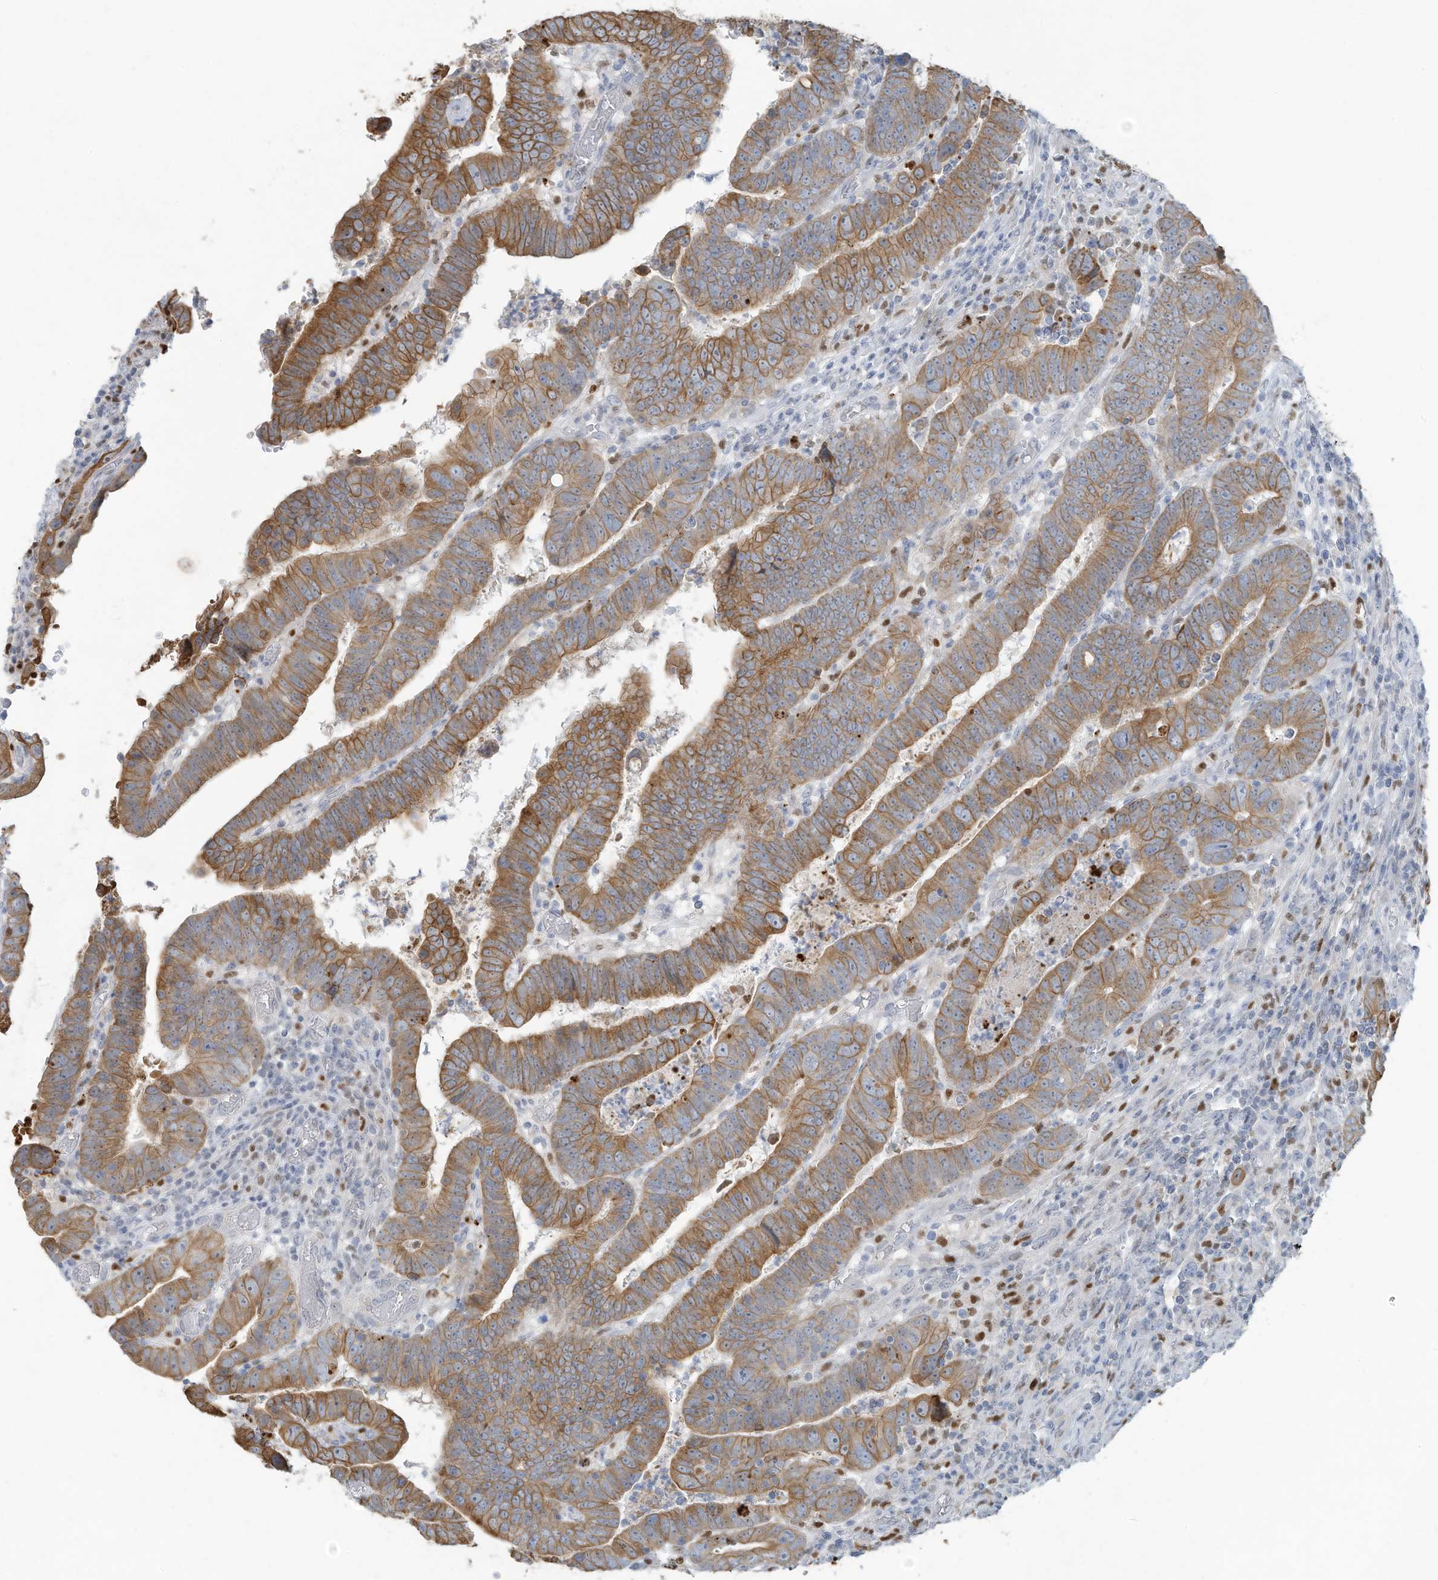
{"staining": {"intensity": "moderate", "quantity": ">75%", "location": "cytoplasmic/membranous"}, "tissue": "colorectal cancer", "cell_type": "Tumor cells", "image_type": "cancer", "snomed": [{"axis": "morphology", "description": "Normal tissue, NOS"}, {"axis": "morphology", "description": "Adenocarcinoma, NOS"}, {"axis": "topography", "description": "Rectum"}], "caption": "This histopathology image shows immunohistochemistry staining of colorectal adenocarcinoma, with medium moderate cytoplasmic/membranous positivity in approximately >75% of tumor cells.", "gene": "TUBE1", "patient": {"sex": "female", "age": 65}}